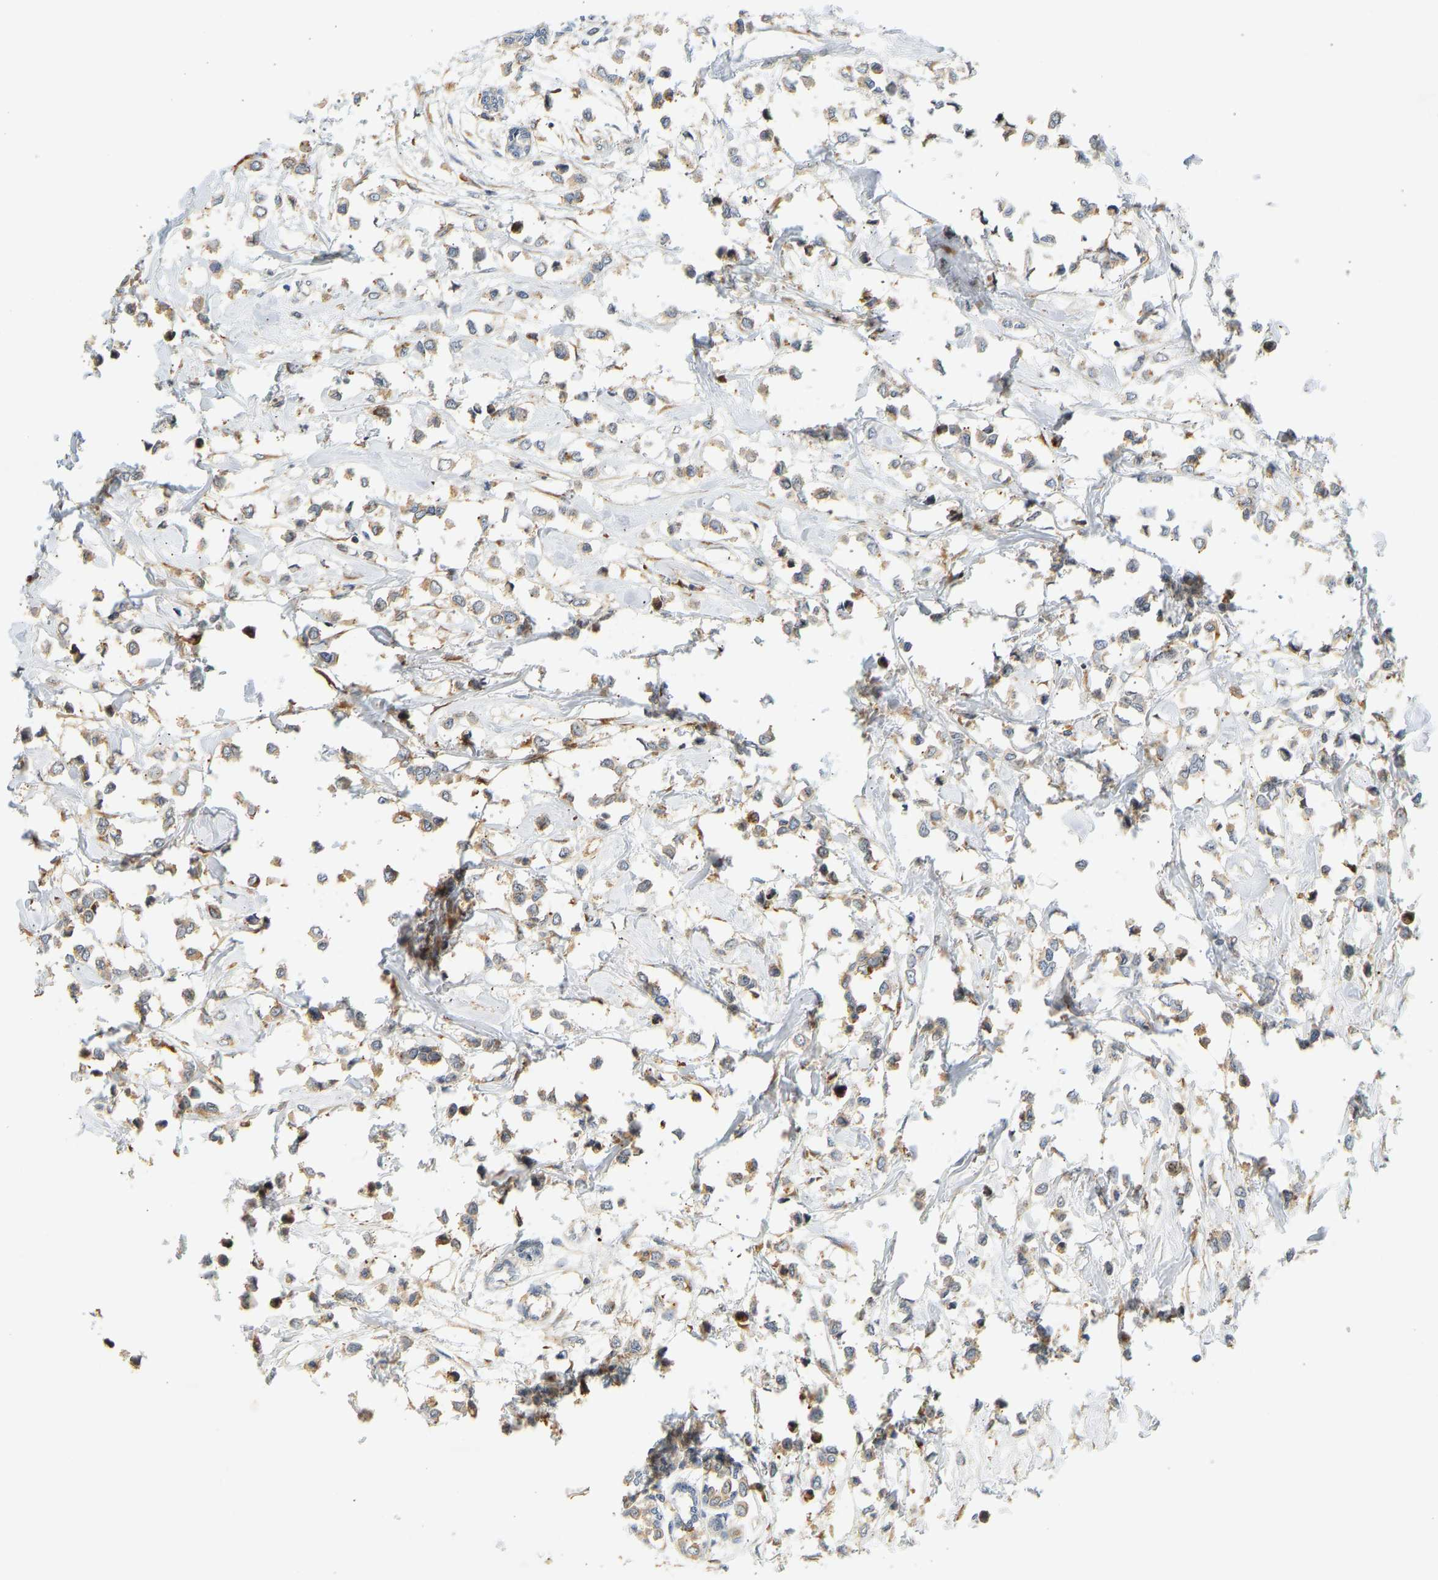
{"staining": {"intensity": "moderate", "quantity": ">75%", "location": "cytoplasmic/membranous"}, "tissue": "breast cancer", "cell_type": "Tumor cells", "image_type": "cancer", "snomed": [{"axis": "morphology", "description": "Lobular carcinoma"}, {"axis": "topography", "description": "Breast"}], "caption": "Breast lobular carcinoma stained with a protein marker demonstrates moderate staining in tumor cells.", "gene": "RPS14", "patient": {"sex": "female", "age": 51}}